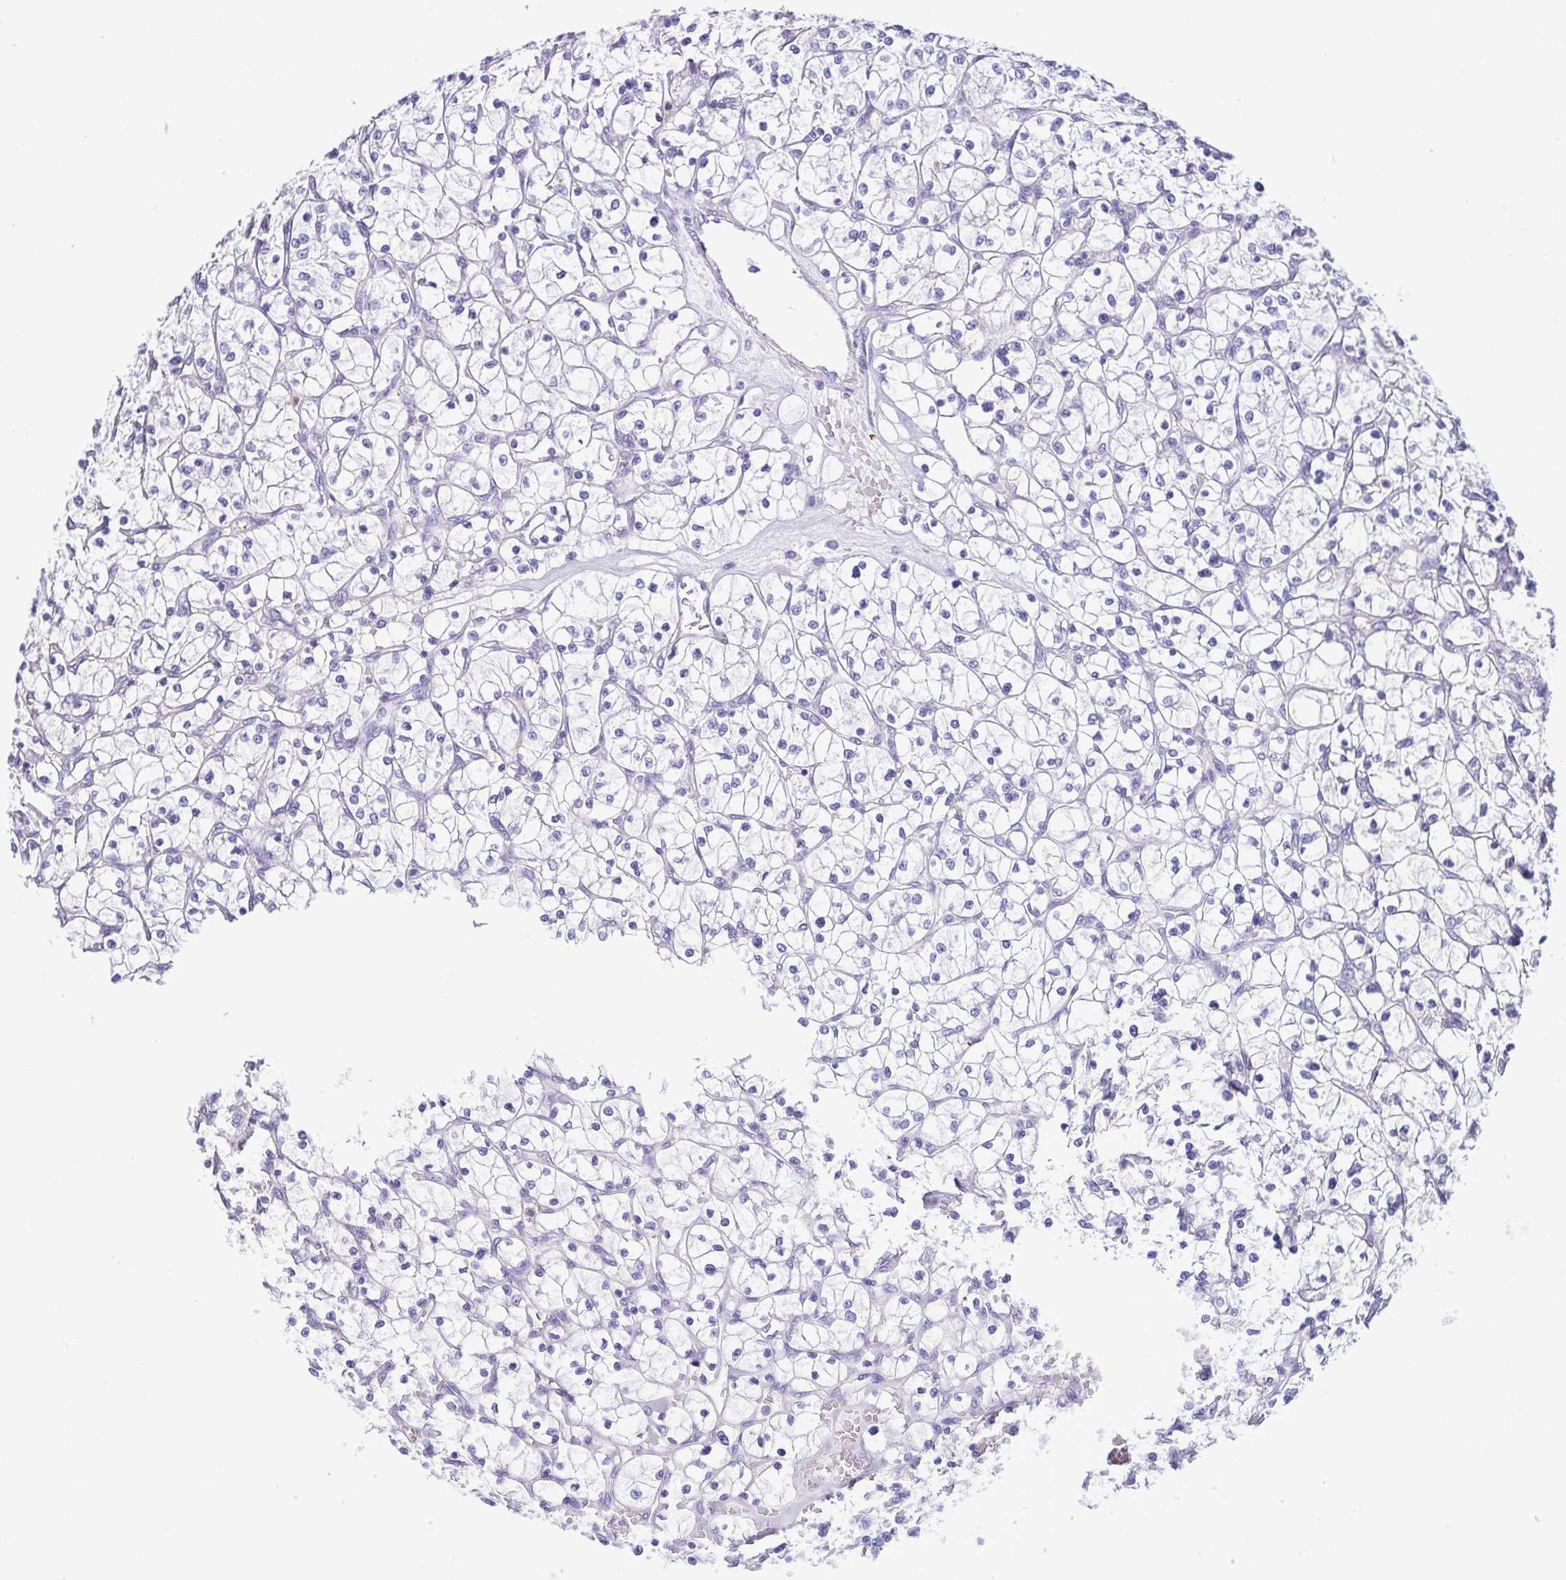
{"staining": {"intensity": "negative", "quantity": "none", "location": "none"}, "tissue": "renal cancer", "cell_type": "Tumor cells", "image_type": "cancer", "snomed": [{"axis": "morphology", "description": "Adenocarcinoma, NOS"}, {"axis": "topography", "description": "Kidney"}], "caption": "High magnification brightfield microscopy of renal adenocarcinoma stained with DAB (3,3'-diaminobenzidine) (brown) and counterstained with hematoxylin (blue): tumor cells show no significant expression.", "gene": "CYP11B1", "patient": {"sex": "female", "age": 64}}